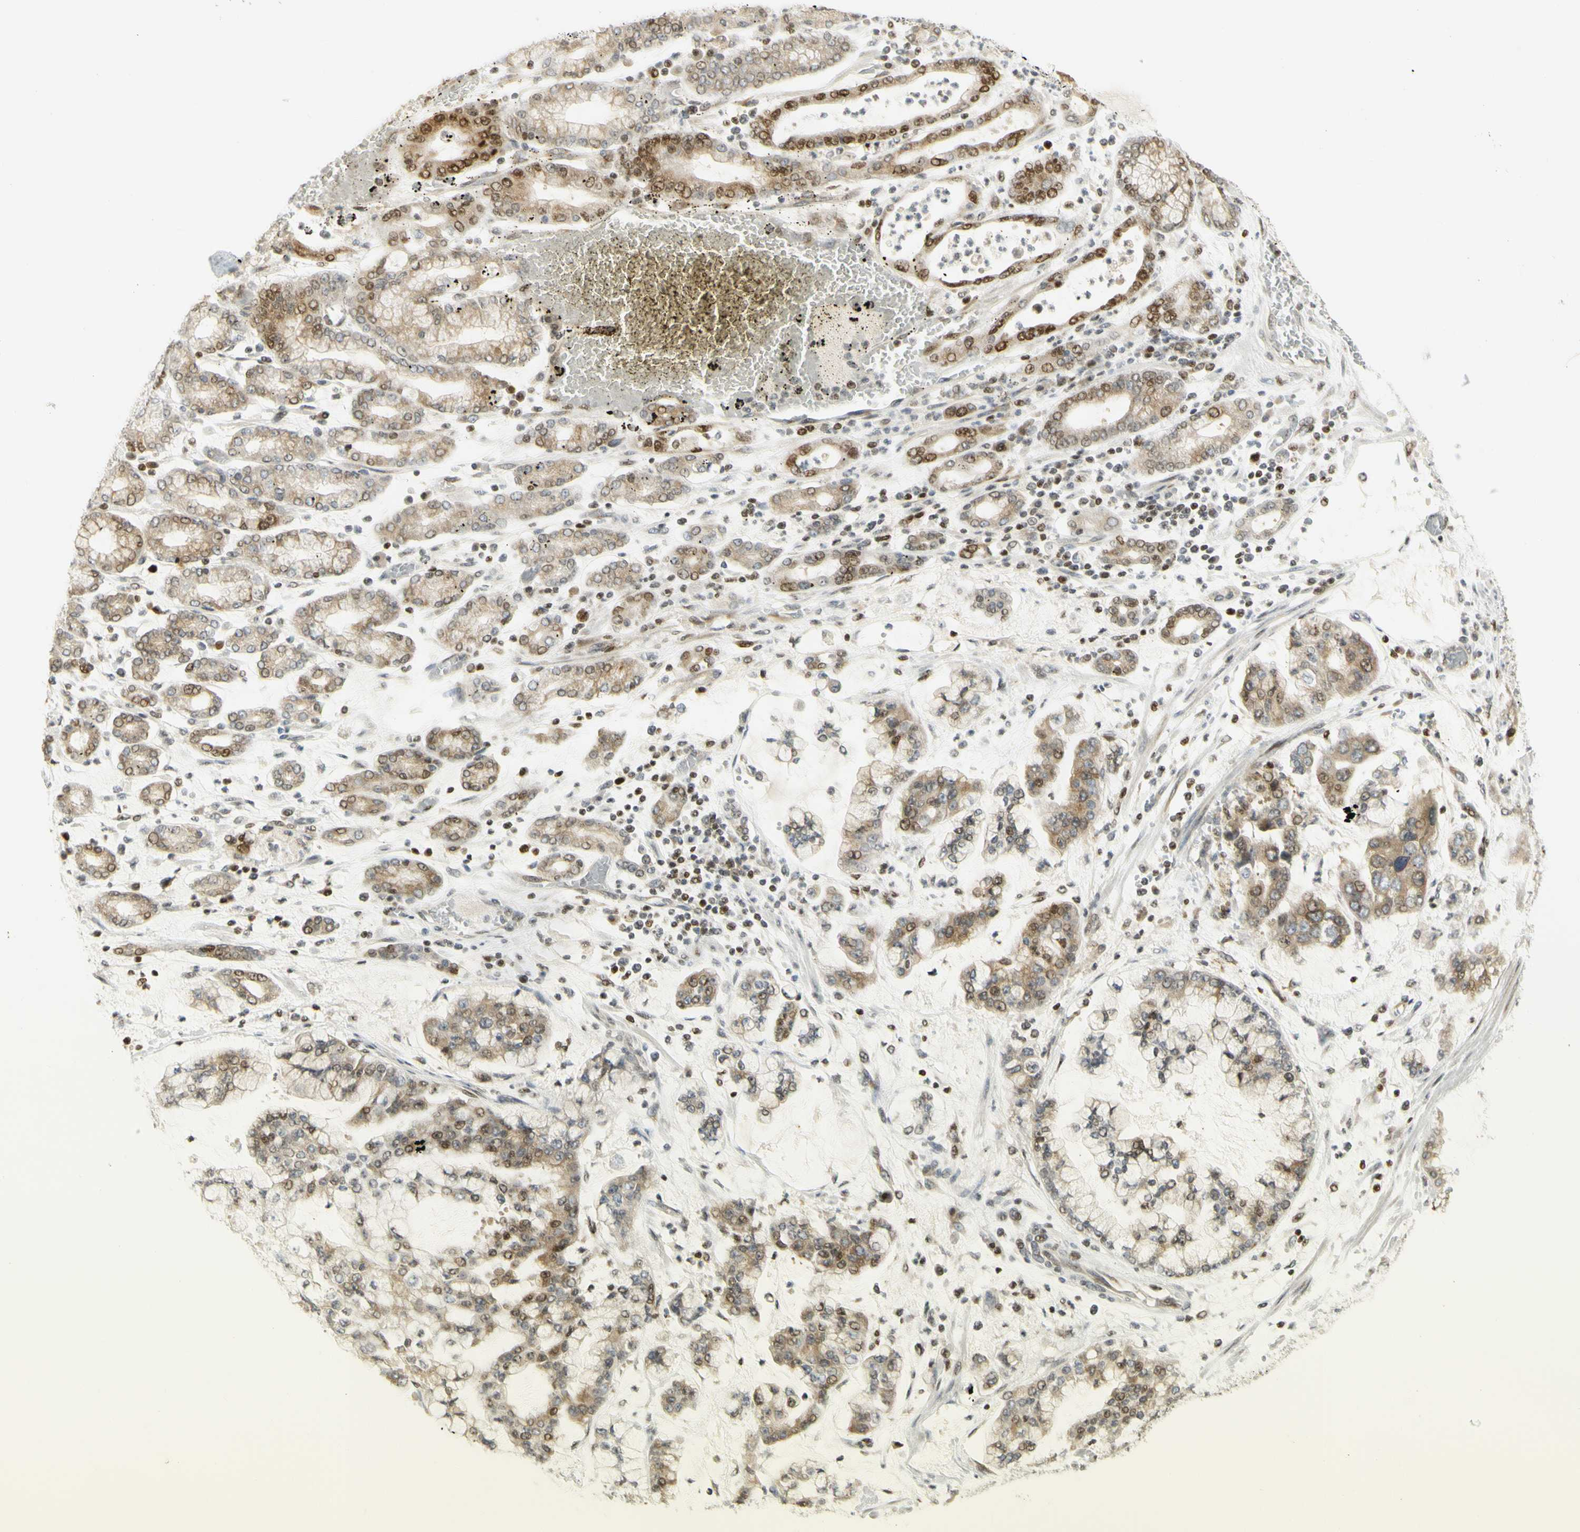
{"staining": {"intensity": "moderate", "quantity": ">75%", "location": "cytoplasmic/membranous,nuclear"}, "tissue": "stomach cancer", "cell_type": "Tumor cells", "image_type": "cancer", "snomed": [{"axis": "morphology", "description": "Normal tissue, NOS"}, {"axis": "morphology", "description": "Adenocarcinoma, NOS"}, {"axis": "topography", "description": "Stomach, upper"}, {"axis": "topography", "description": "Stomach"}], "caption": "IHC (DAB (3,3'-diaminobenzidine)) staining of human stomach adenocarcinoma shows moderate cytoplasmic/membranous and nuclear protein staining in approximately >75% of tumor cells.", "gene": "KIF11", "patient": {"sex": "male", "age": 76}}